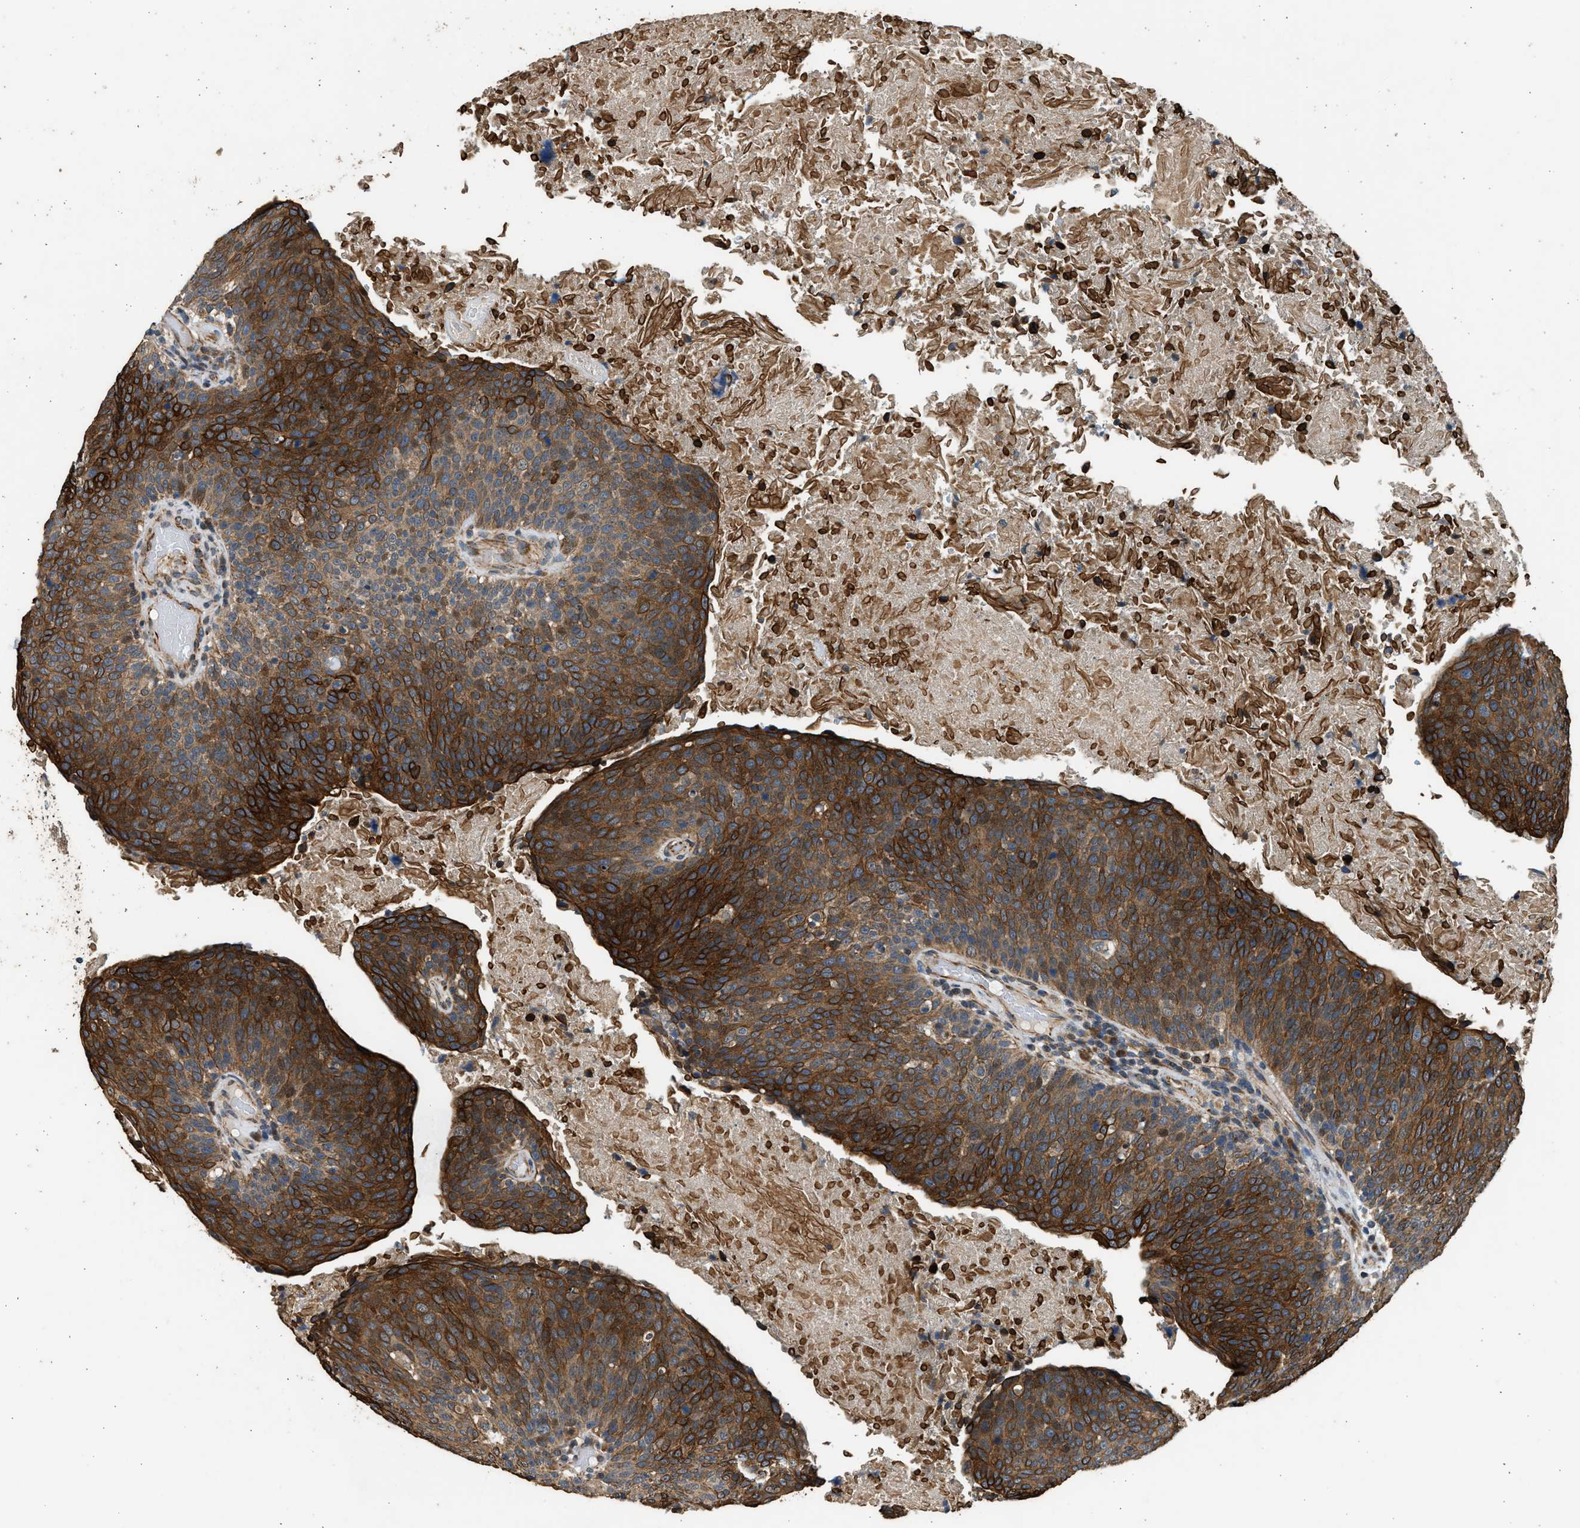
{"staining": {"intensity": "strong", "quantity": ">75%", "location": "cytoplasmic/membranous"}, "tissue": "head and neck cancer", "cell_type": "Tumor cells", "image_type": "cancer", "snomed": [{"axis": "morphology", "description": "Squamous cell carcinoma, NOS"}, {"axis": "morphology", "description": "Squamous cell carcinoma, metastatic, NOS"}, {"axis": "topography", "description": "Lymph node"}, {"axis": "topography", "description": "Head-Neck"}], "caption": "Tumor cells demonstrate strong cytoplasmic/membranous staining in approximately >75% of cells in squamous cell carcinoma (head and neck).", "gene": "PCLO", "patient": {"sex": "male", "age": 62}}